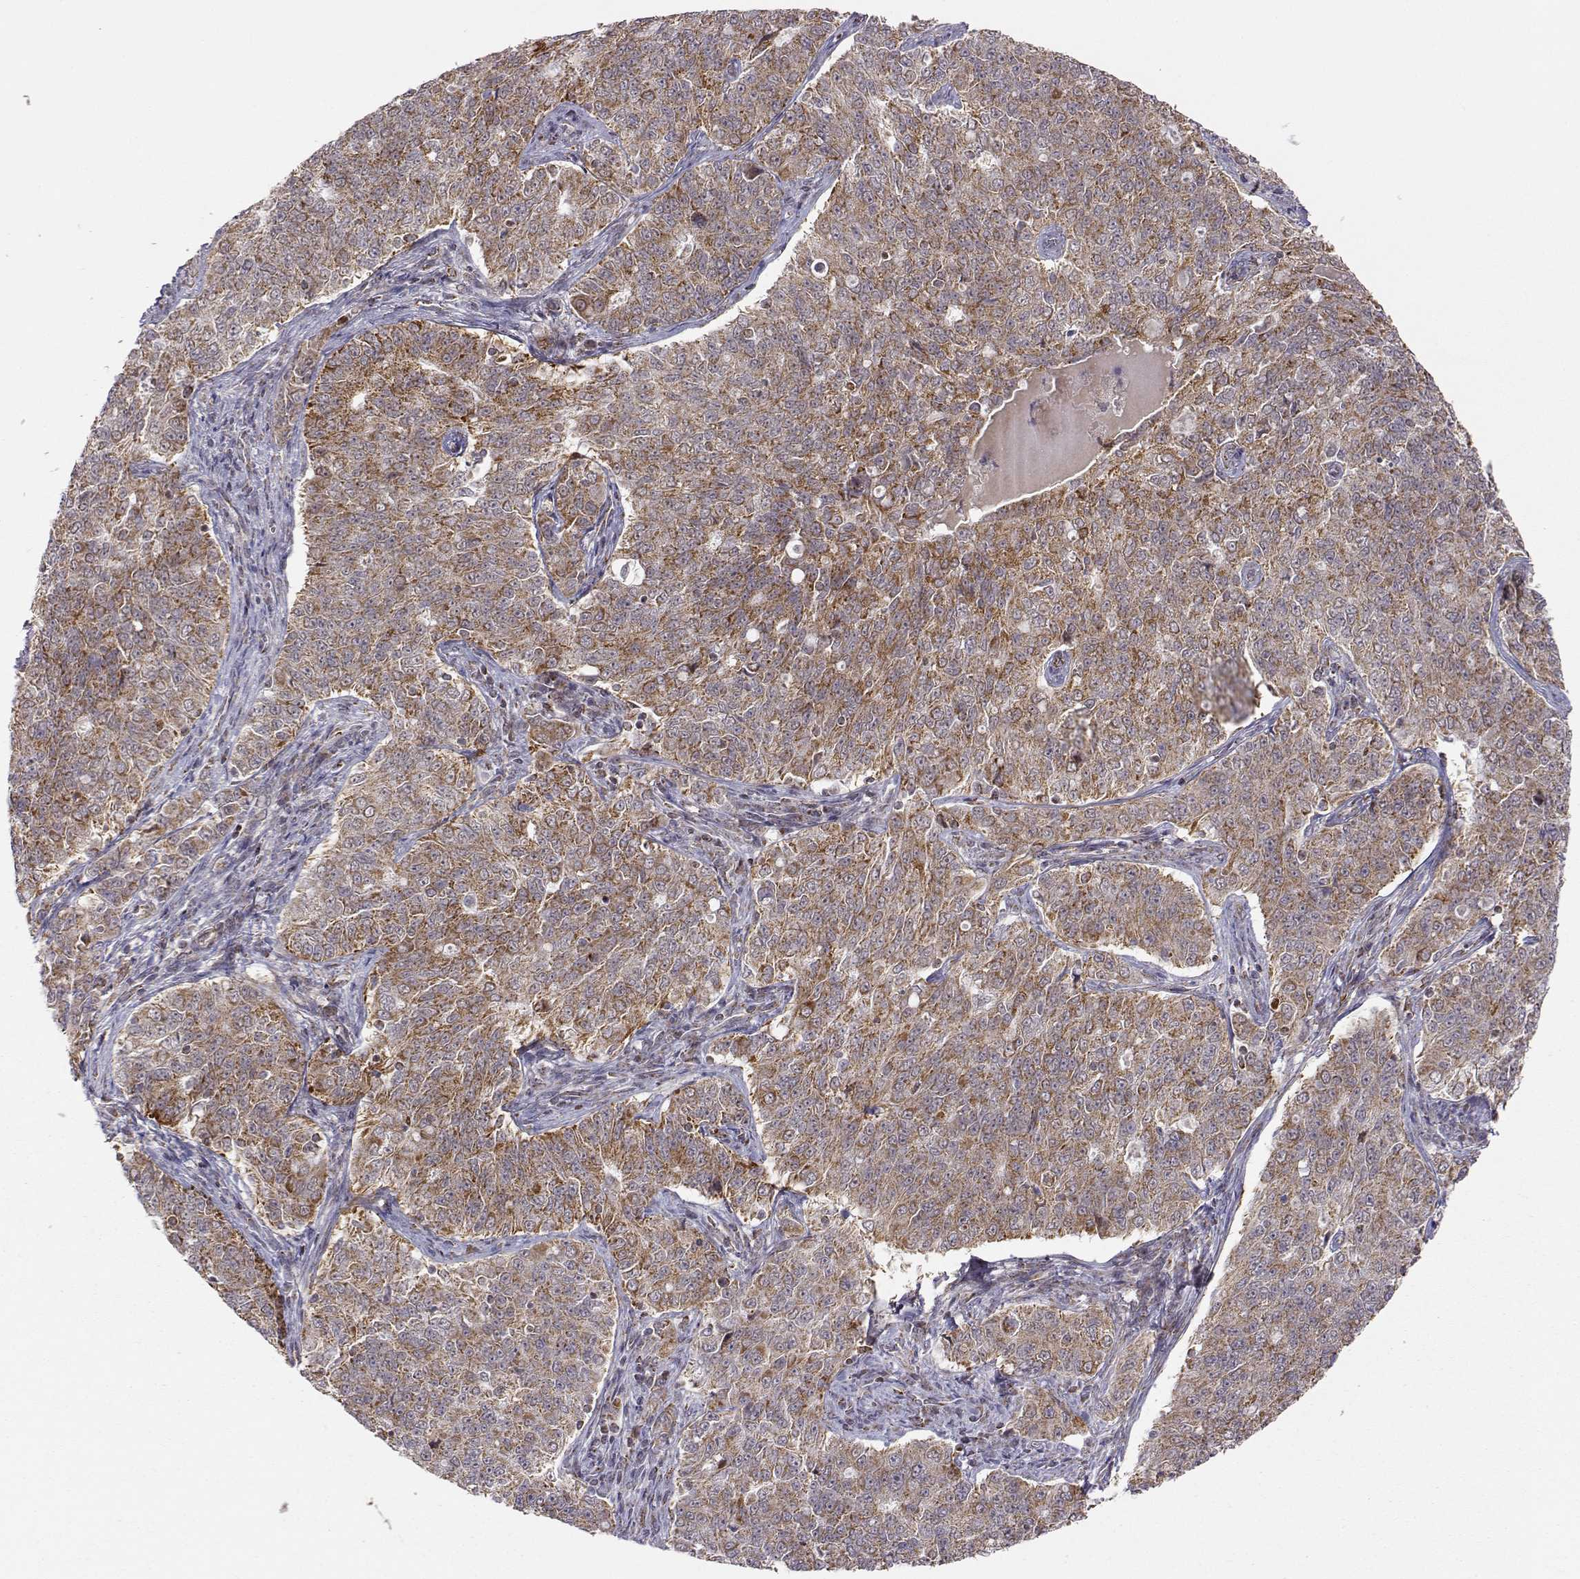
{"staining": {"intensity": "moderate", "quantity": ">75%", "location": "cytoplasmic/membranous"}, "tissue": "endometrial cancer", "cell_type": "Tumor cells", "image_type": "cancer", "snomed": [{"axis": "morphology", "description": "Adenocarcinoma, NOS"}, {"axis": "topography", "description": "Endometrium"}], "caption": "Protein staining demonstrates moderate cytoplasmic/membranous staining in about >75% of tumor cells in endometrial cancer (adenocarcinoma).", "gene": "EXOG", "patient": {"sex": "female", "age": 43}}